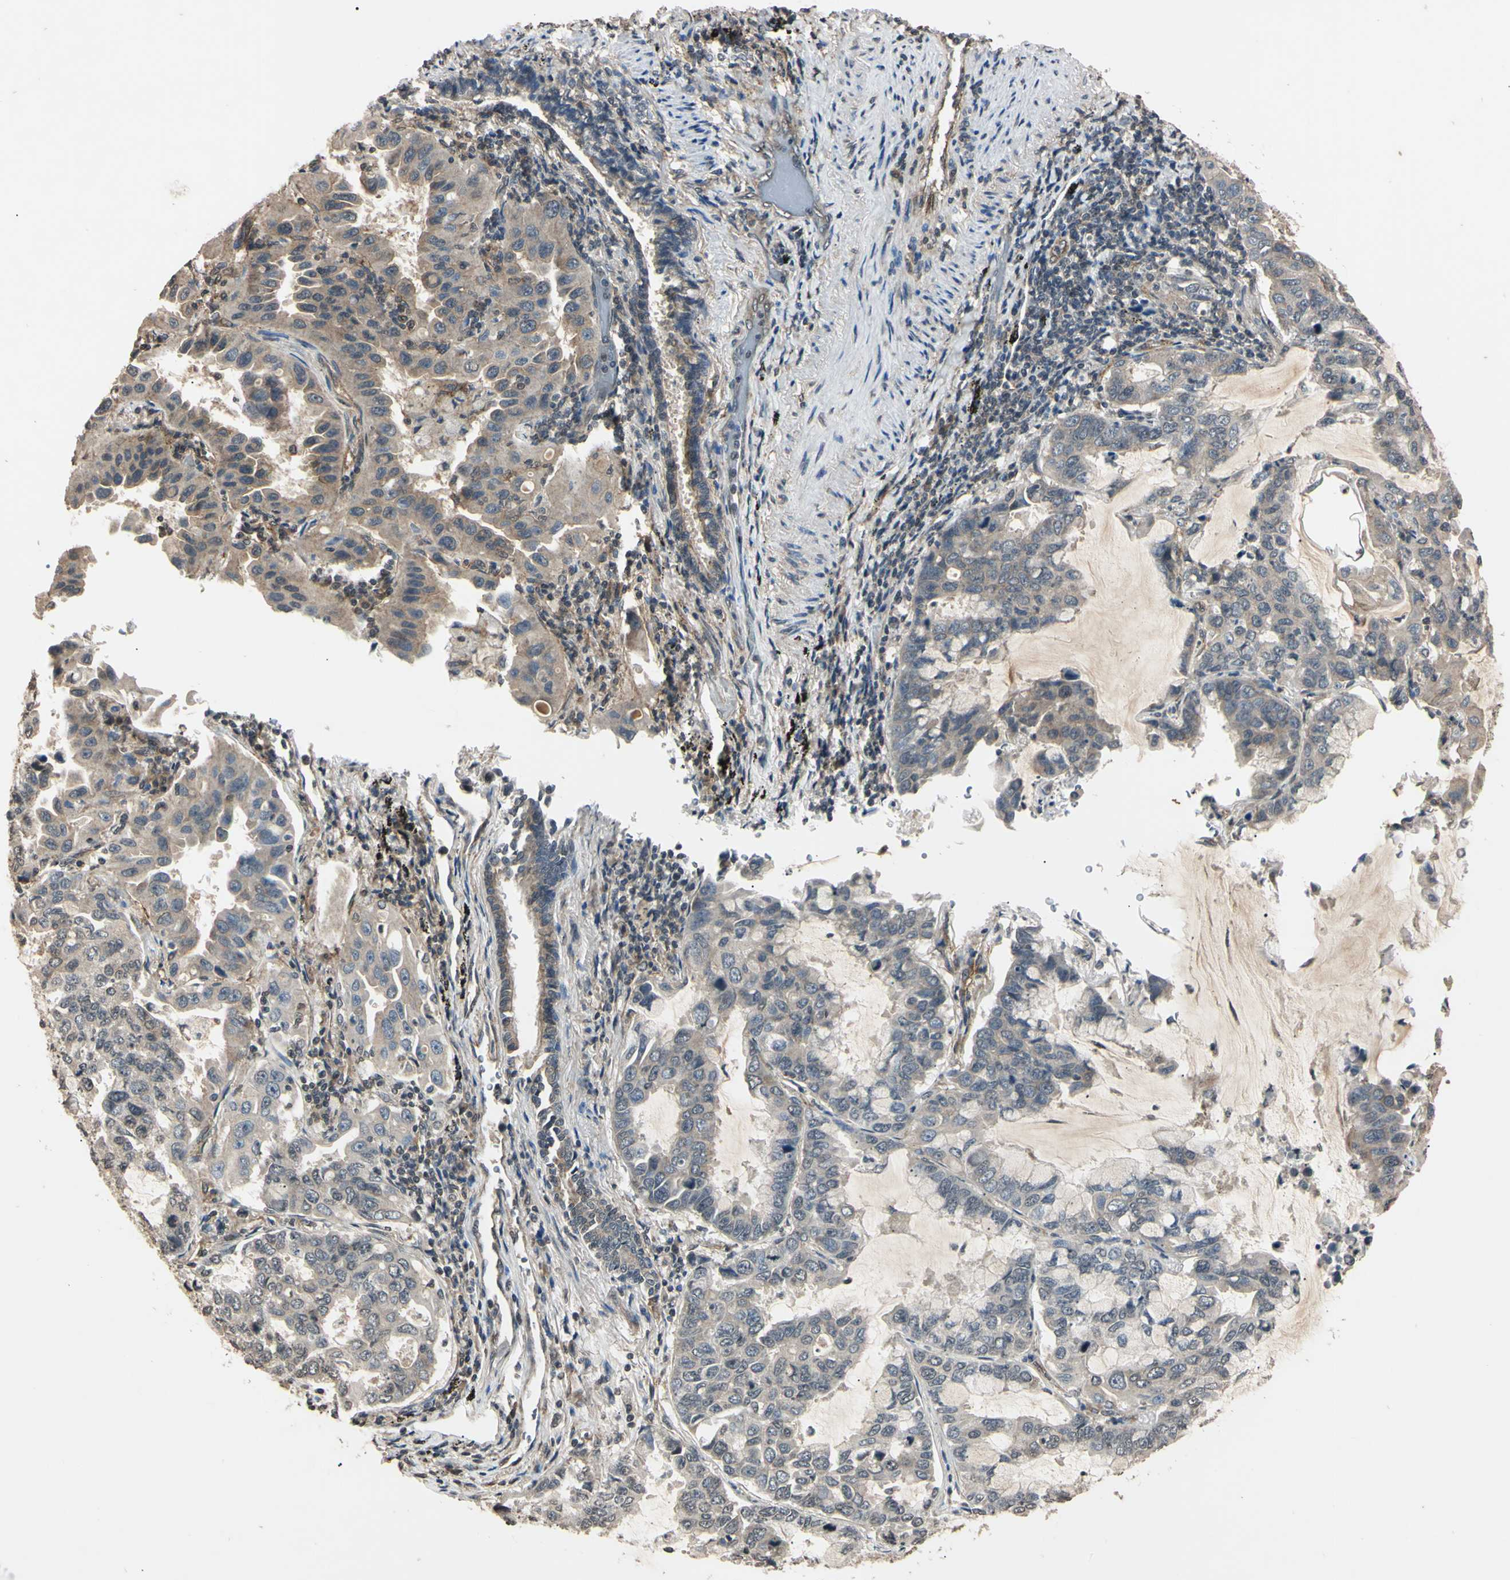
{"staining": {"intensity": "weak", "quantity": "25%-75%", "location": "cytoplasmic/membranous"}, "tissue": "lung cancer", "cell_type": "Tumor cells", "image_type": "cancer", "snomed": [{"axis": "morphology", "description": "Adenocarcinoma, NOS"}, {"axis": "topography", "description": "Lung"}], "caption": "Immunohistochemistry image of human adenocarcinoma (lung) stained for a protein (brown), which shows low levels of weak cytoplasmic/membranous staining in approximately 25%-75% of tumor cells.", "gene": "EPN1", "patient": {"sex": "male", "age": 64}}